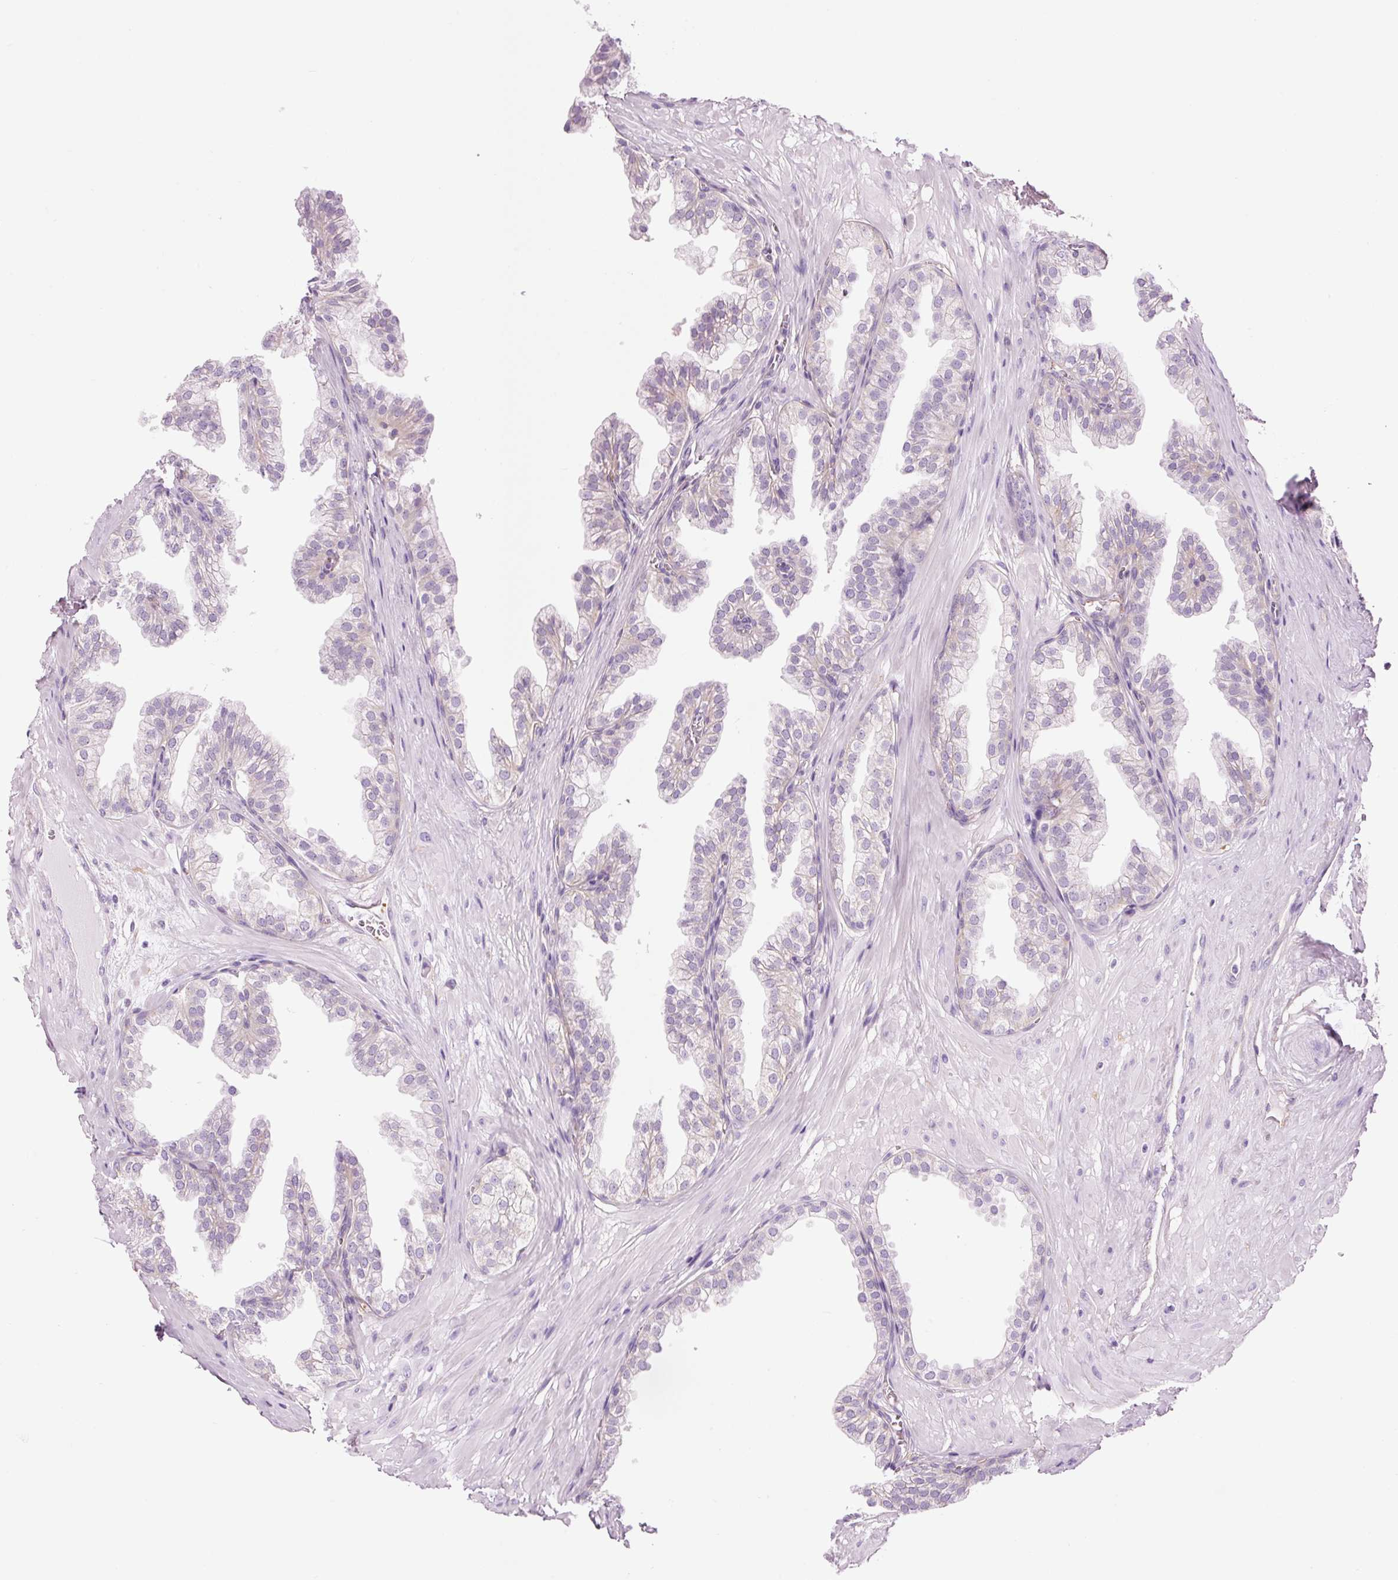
{"staining": {"intensity": "negative", "quantity": "none", "location": "none"}, "tissue": "prostate", "cell_type": "Glandular cells", "image_type": "normal", "snomed": [{"axis": "morphology", "description": "Normal tissue, NOS"}, {"axis": "topography", "description": "Prostate"}, {"axis": "topography", "description": "Peripheral nerve tissue"}], "caption": "Immunohistochemistry of benign prostate shows no staining in glandular cells. (Brightfield microscopy of DAB (3,3'-diaminobenzidine) immunohistochemistry (IHC) at high magnification).", "gene": "HSPA4L", "patient": {"sex": "male", "age": 55}}